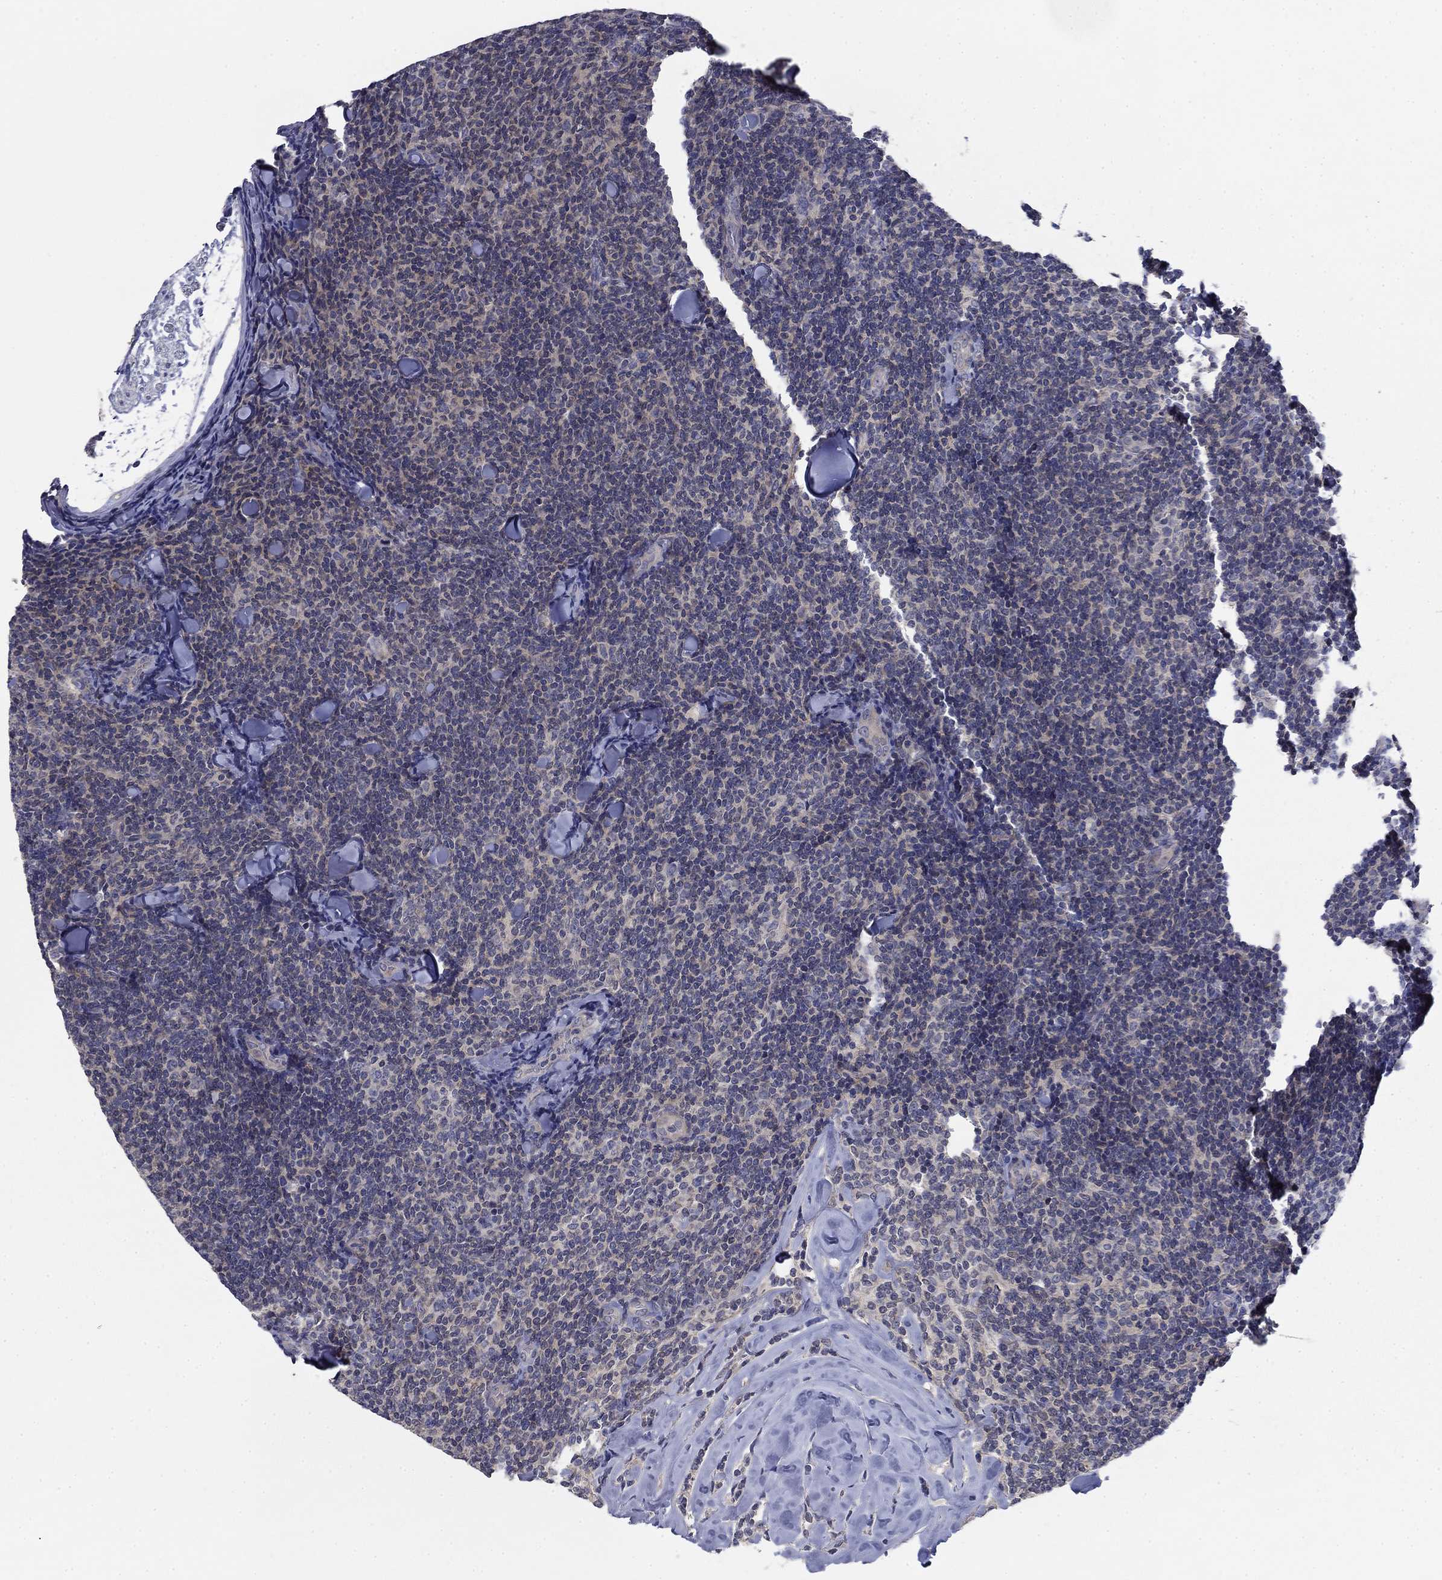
{"staining": {"intensity": "negative", "quantity": "none", "location": "none"}, "tissue": "lymphoma", "cell_type": "Tumor cells", "image_type": "cancer", "snomed": [{"axis": "morphology", "description": "Malignant lymphoma, non-Hodgkin's type, Low grade"}, {"axis": "topography", "description": "Lymph node"}], "caption": "This histopathology image is of lymphoma stained with IHC to label a protein in brown with the nuclei are counter-stained blue. There is no expression in tumor cells.", "gene": "GRK7", "patient": {"sex": "female", "age": 56}}